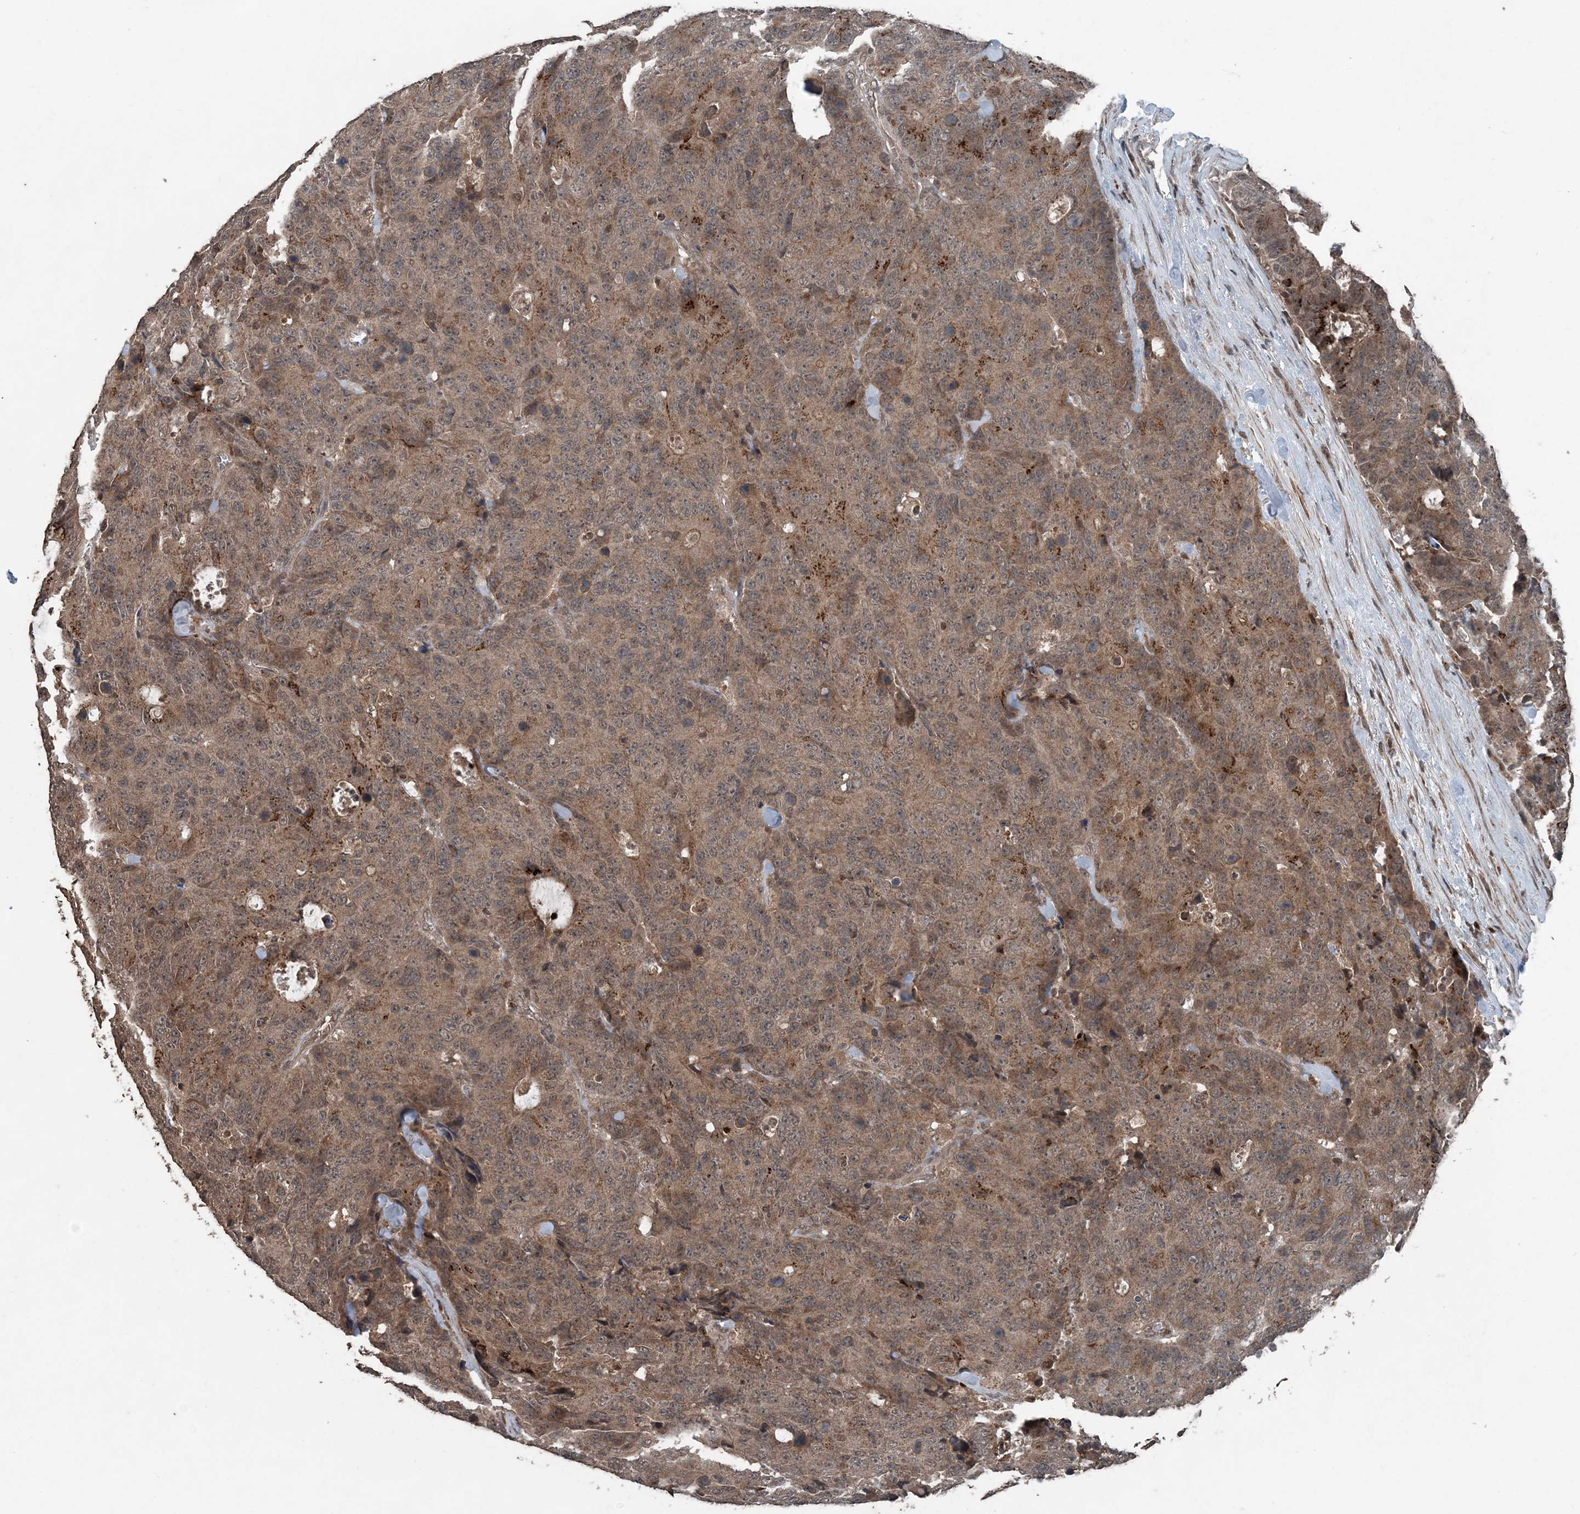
{"staining": {"intensity": "moderate", "quantity": ">75%", "location": "cytoplasmic/membranous,nuclear"}, "tissue": "colorectal cancer", "cell_type": "Tumor cells", "image_type": "cancer", "snomed": [{"axis": "morphology", "description": "Adenocarcinoma, NOS"}, {"axis": "topography", "description": "Colon"}], "caption": "This image displays immunohistochemistry staining of adenocarcinoma (colorectal), with medium moderate cytoplasmic/membranous and nuclear staining in approximately >75% of tumor cells.", "gene": "CFL1", "patient": {"sex": "female", "age": 86}}